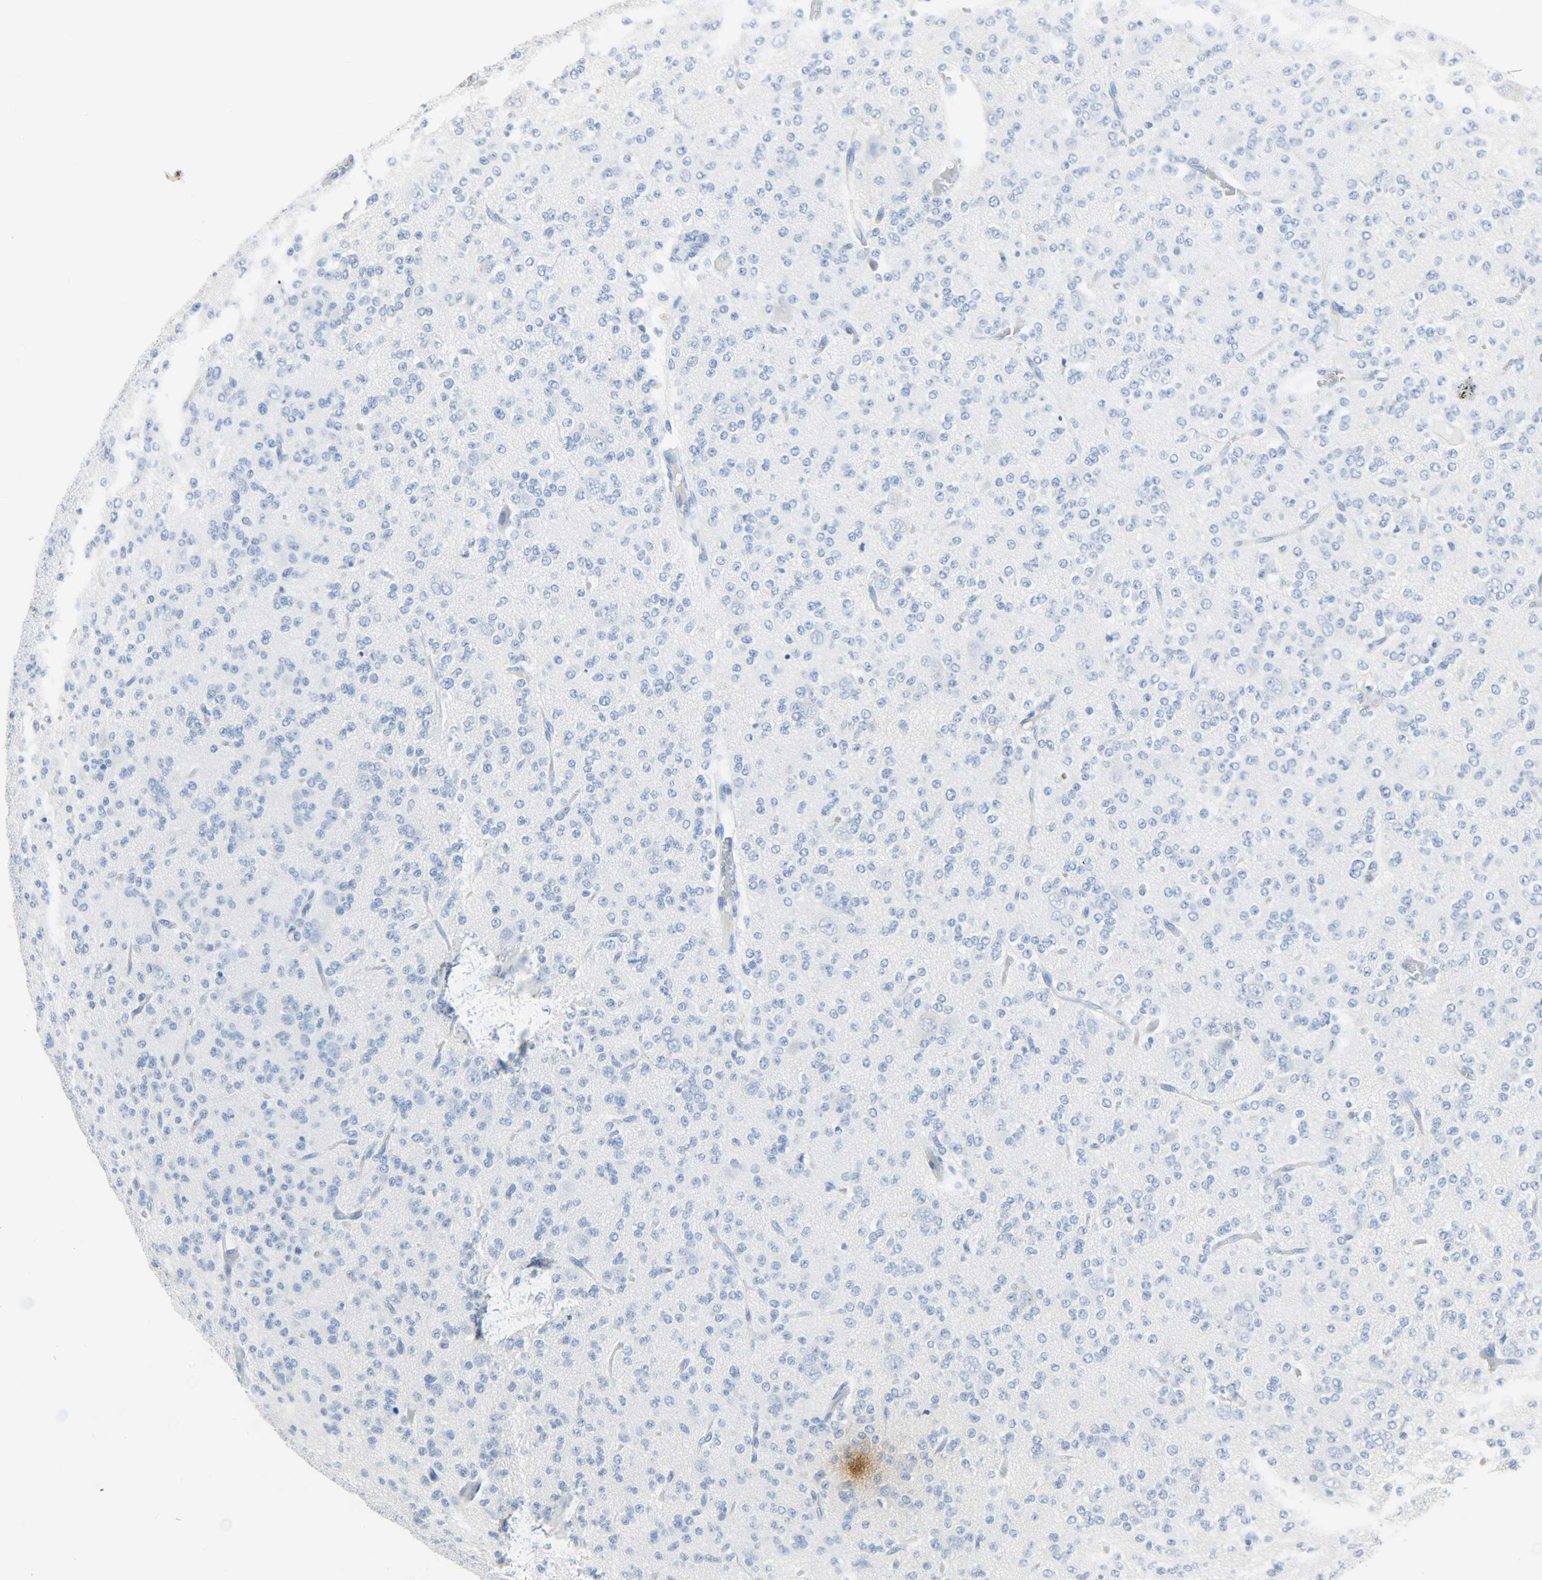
{"staining": {"intensity": "negative", "quantity": "none", "location": "none"}, "tissue": "glioma", "cell_type": "Tumor cells", "image_type": "cancer", "snomed": [{"axis": "morphology", "description": "Glioma, malignant, Low grade"}, {"axis": "topography", "description": "Brain"}], "caption": "DAB (3,3'-diaminobenzidine) immunohistochemical staining of human glioma reveals no significant positivity in tumor cells.", "gene": "CA3", "patient": {"sex": "male", "age": 38}}